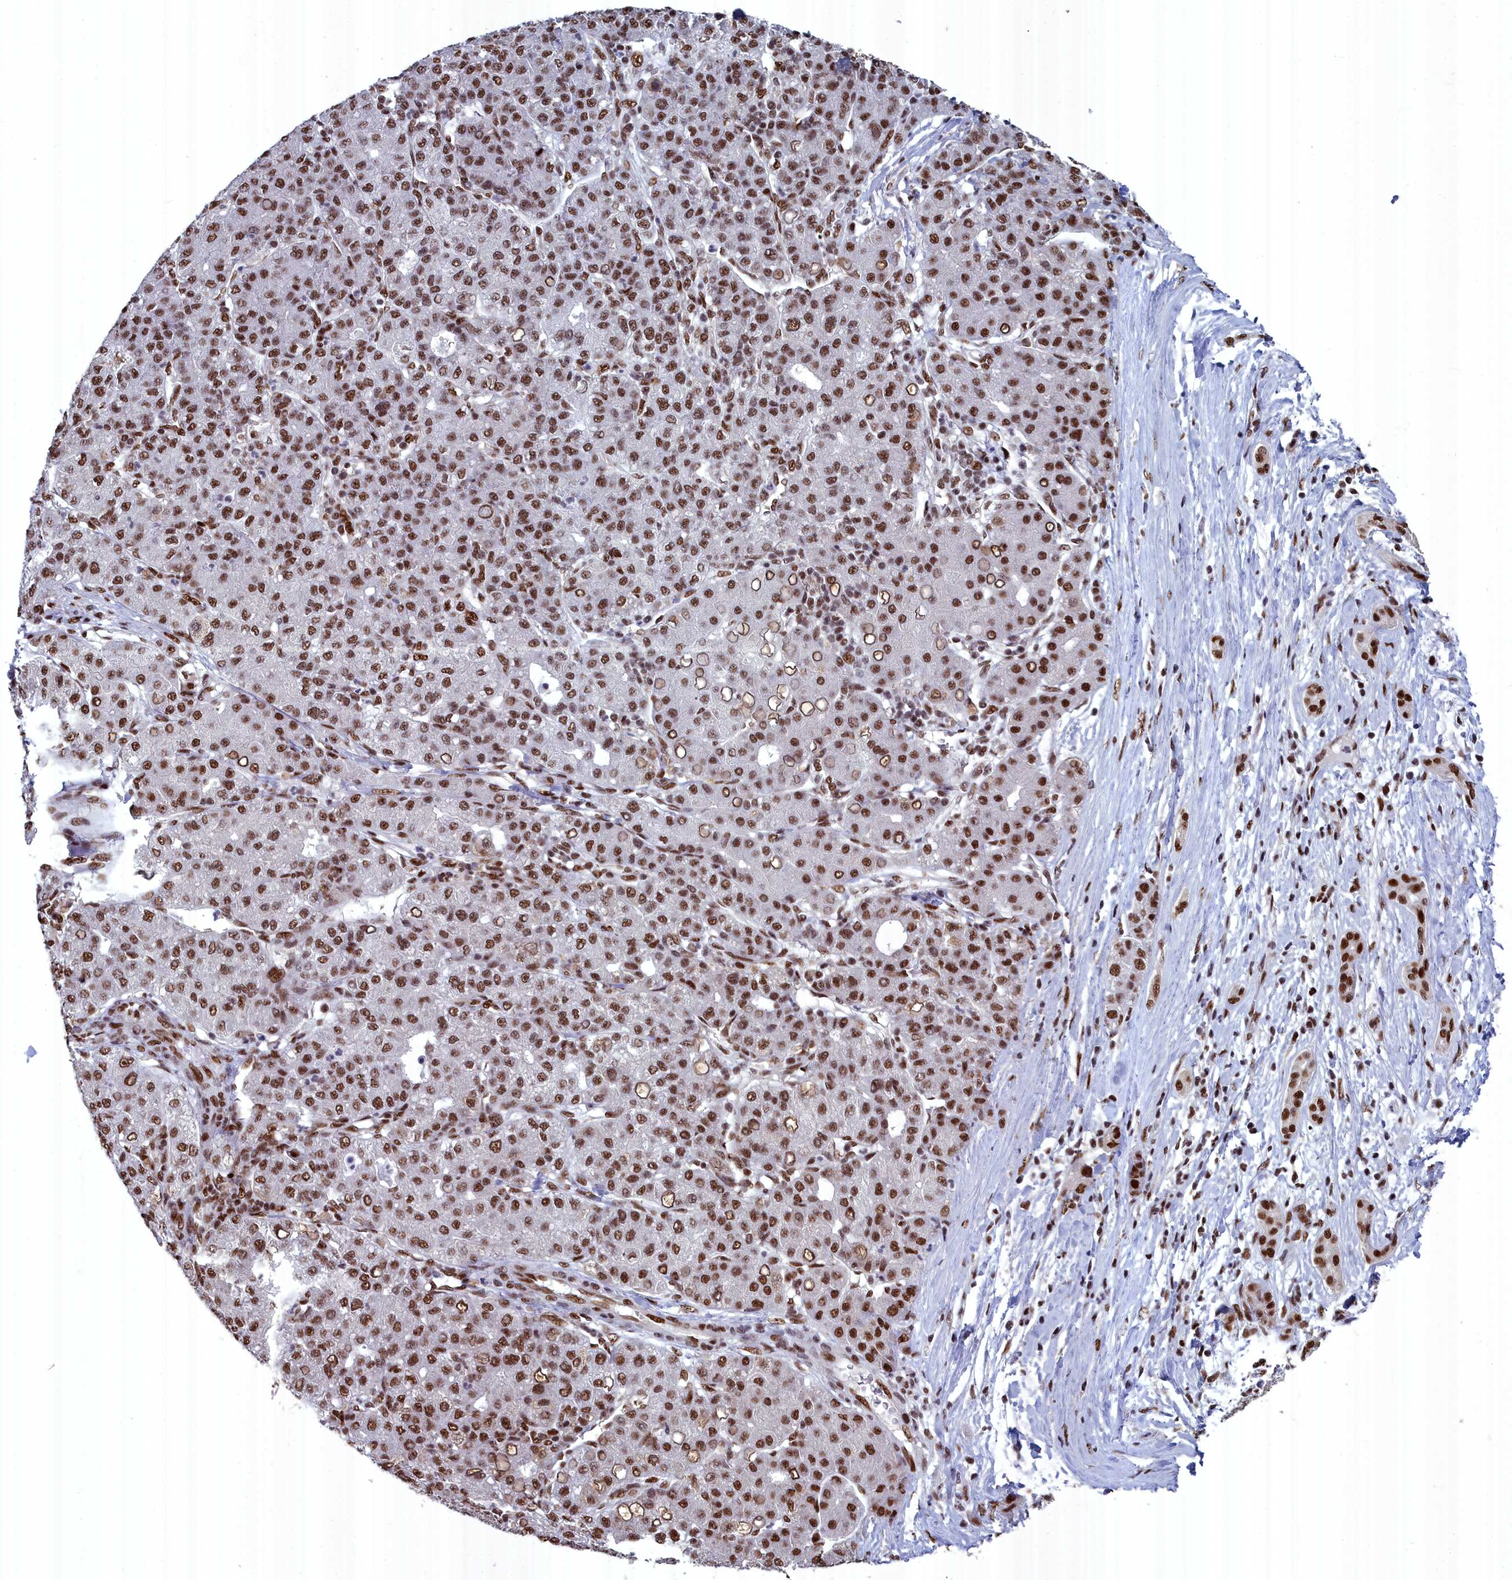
{"staining": {"intensity": "strong", "quantity": ">75%", "location": "nuclear"}, "tissue": "liver cancer", "cell_type": "Tumor cells", "image_type": "cancer", "snomed": [{"axis": "morphology", "description": "Carcinoma, Hepatocellular, NOS"}, {"axis": "topography", "description": "Liver"}], "caption": "About >75% of tumor cells in human liver cancer (hepatocellular carcinoma) reveal strong nuclear protein positivity as visualized by brown immunohistochemical staining.", "gene": "SF3B3", "patient": {"sex": "male", "age": 65}}